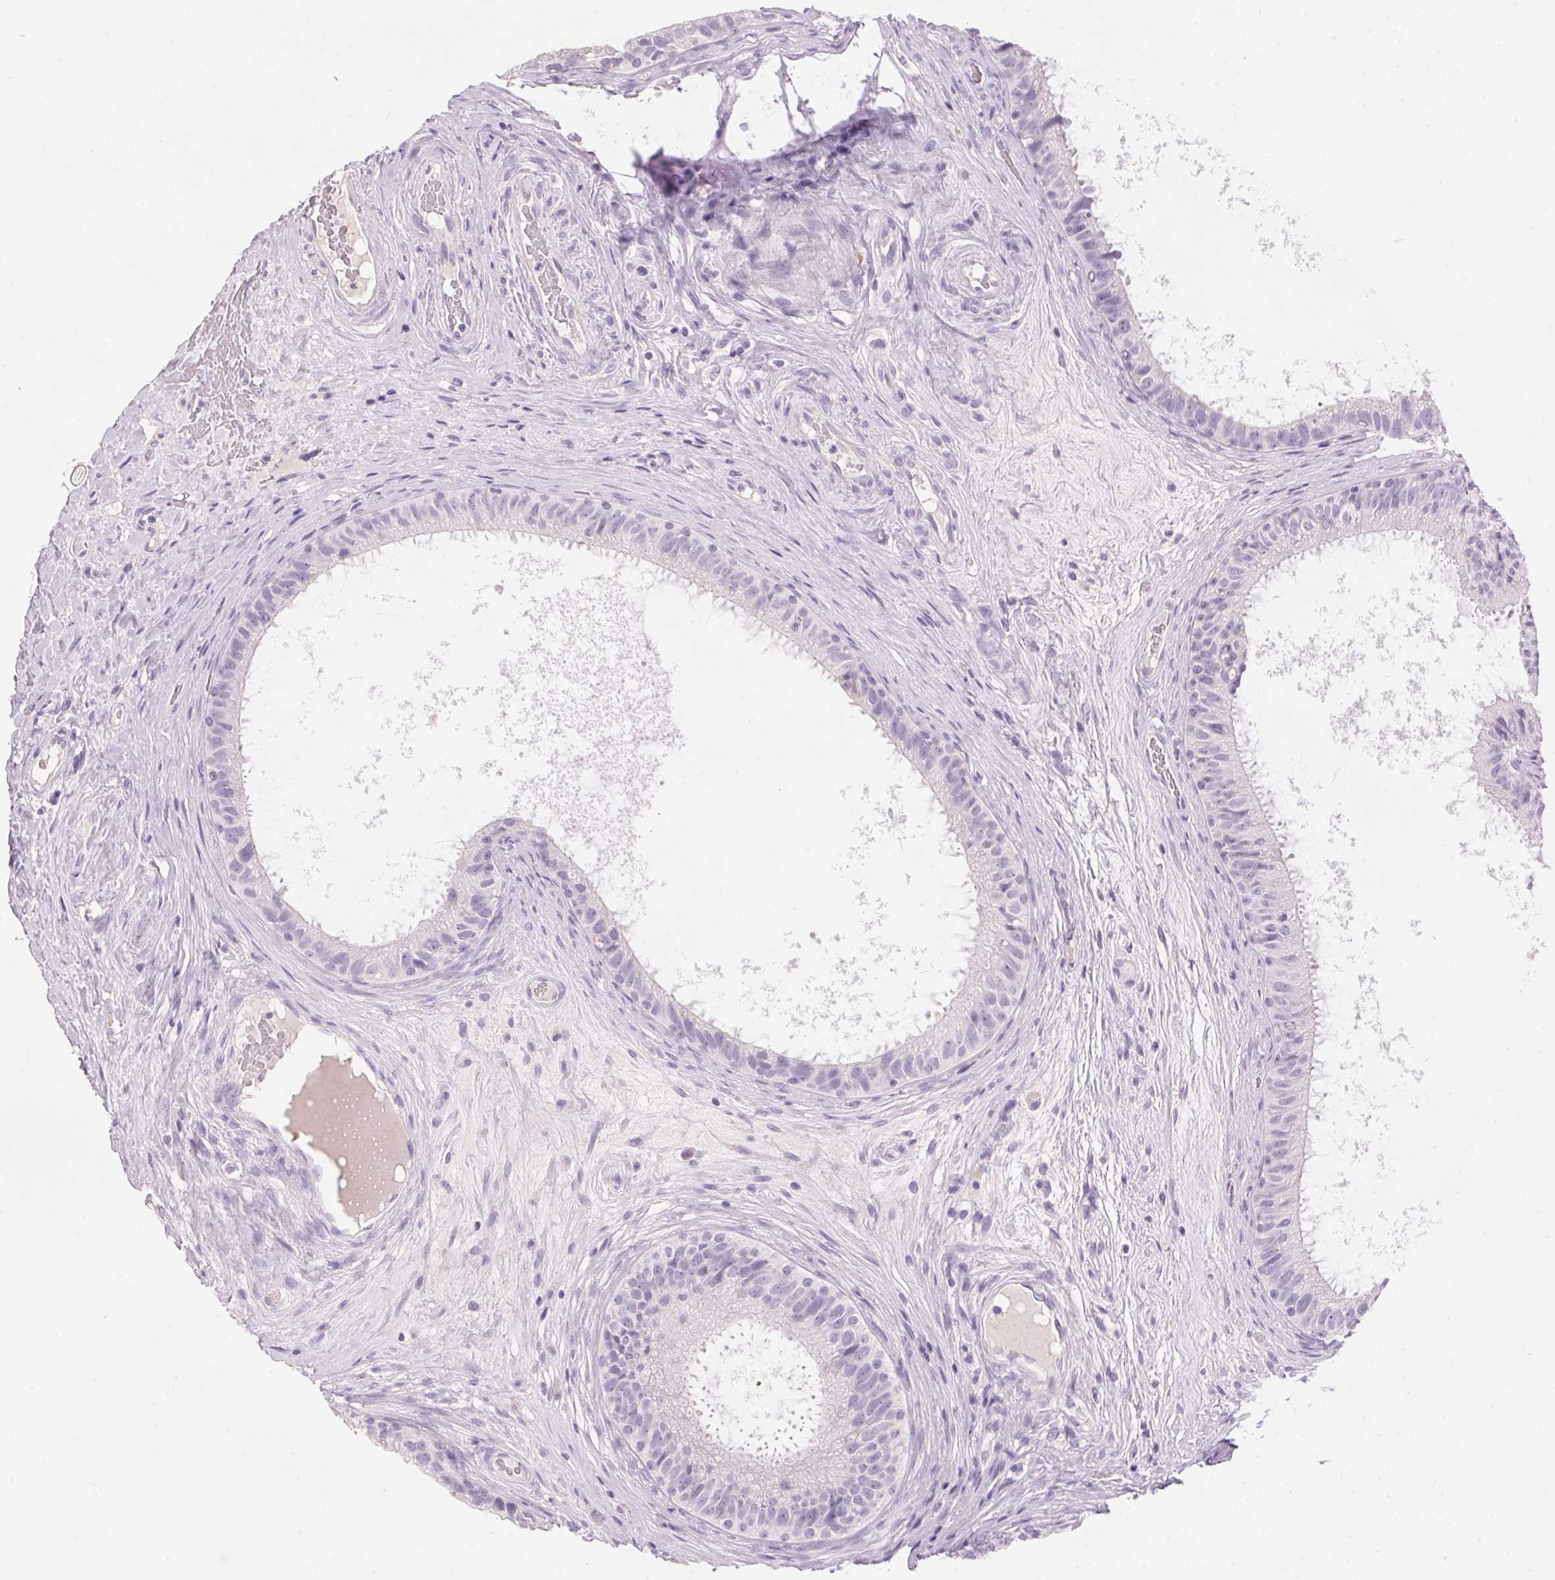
{"staining": {"intensity": "negative", "quantity": "none", "location": "none"}, "tissue": "epididymis", "cell_type": "Glandular cells", "image_type": "normal", "snomed": [{"axis": "morphology", "description": "Normal tissue, NOS"}, {"axis": "topography", "description": "Epididymis"}], "caption": "This is a micrograph of IHC staining of benign epididymis, which shows no staining in glandular cells. The staining was performed using DAB to visualize the protein expression in brown, while the nuclei were stained in blue with hematoxylin (Magnification: 20x).", "gene": "HSD17B2", "patient": {"sex": "male", "age": 59}}